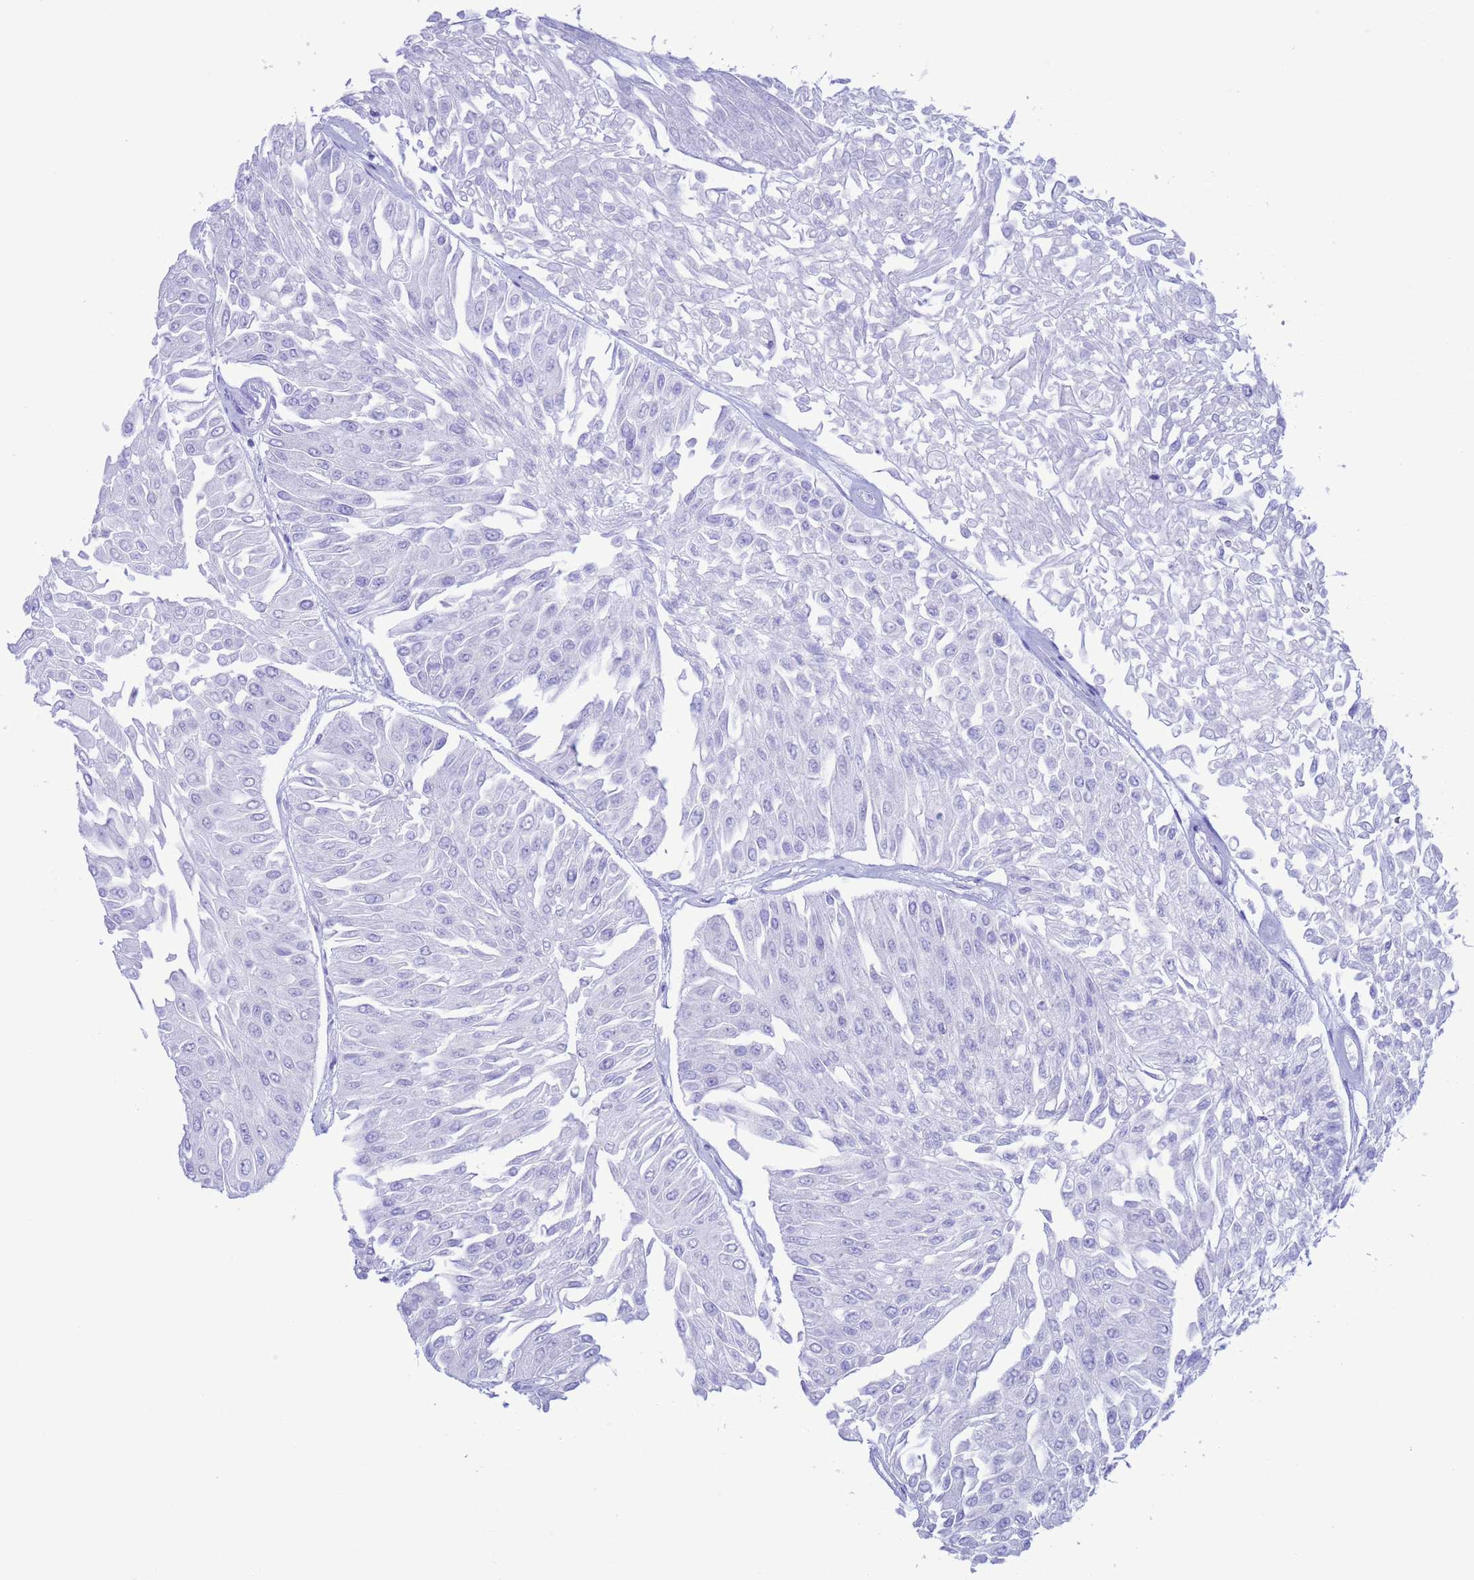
{"staining": {"intensity": "negative", "quantity": "none", "location": "none"}, "tissue": "urothelial cancer", "cell_type": "Tumor cells", "image_type": "cancer", "snomed": [{"axis": "morphology", "description": "Urothelial carcinoma, Low grade"}, {"axis": "topography", "description": "Urinary bladder"}], "caption": "An immunohistochemistry photomicrograph of urothelial cancer is shown. There is no staining in tumor cells of urothelial cancer.", "gene": "GSTM1", "patient": {"sex": "male", "age": 67}}